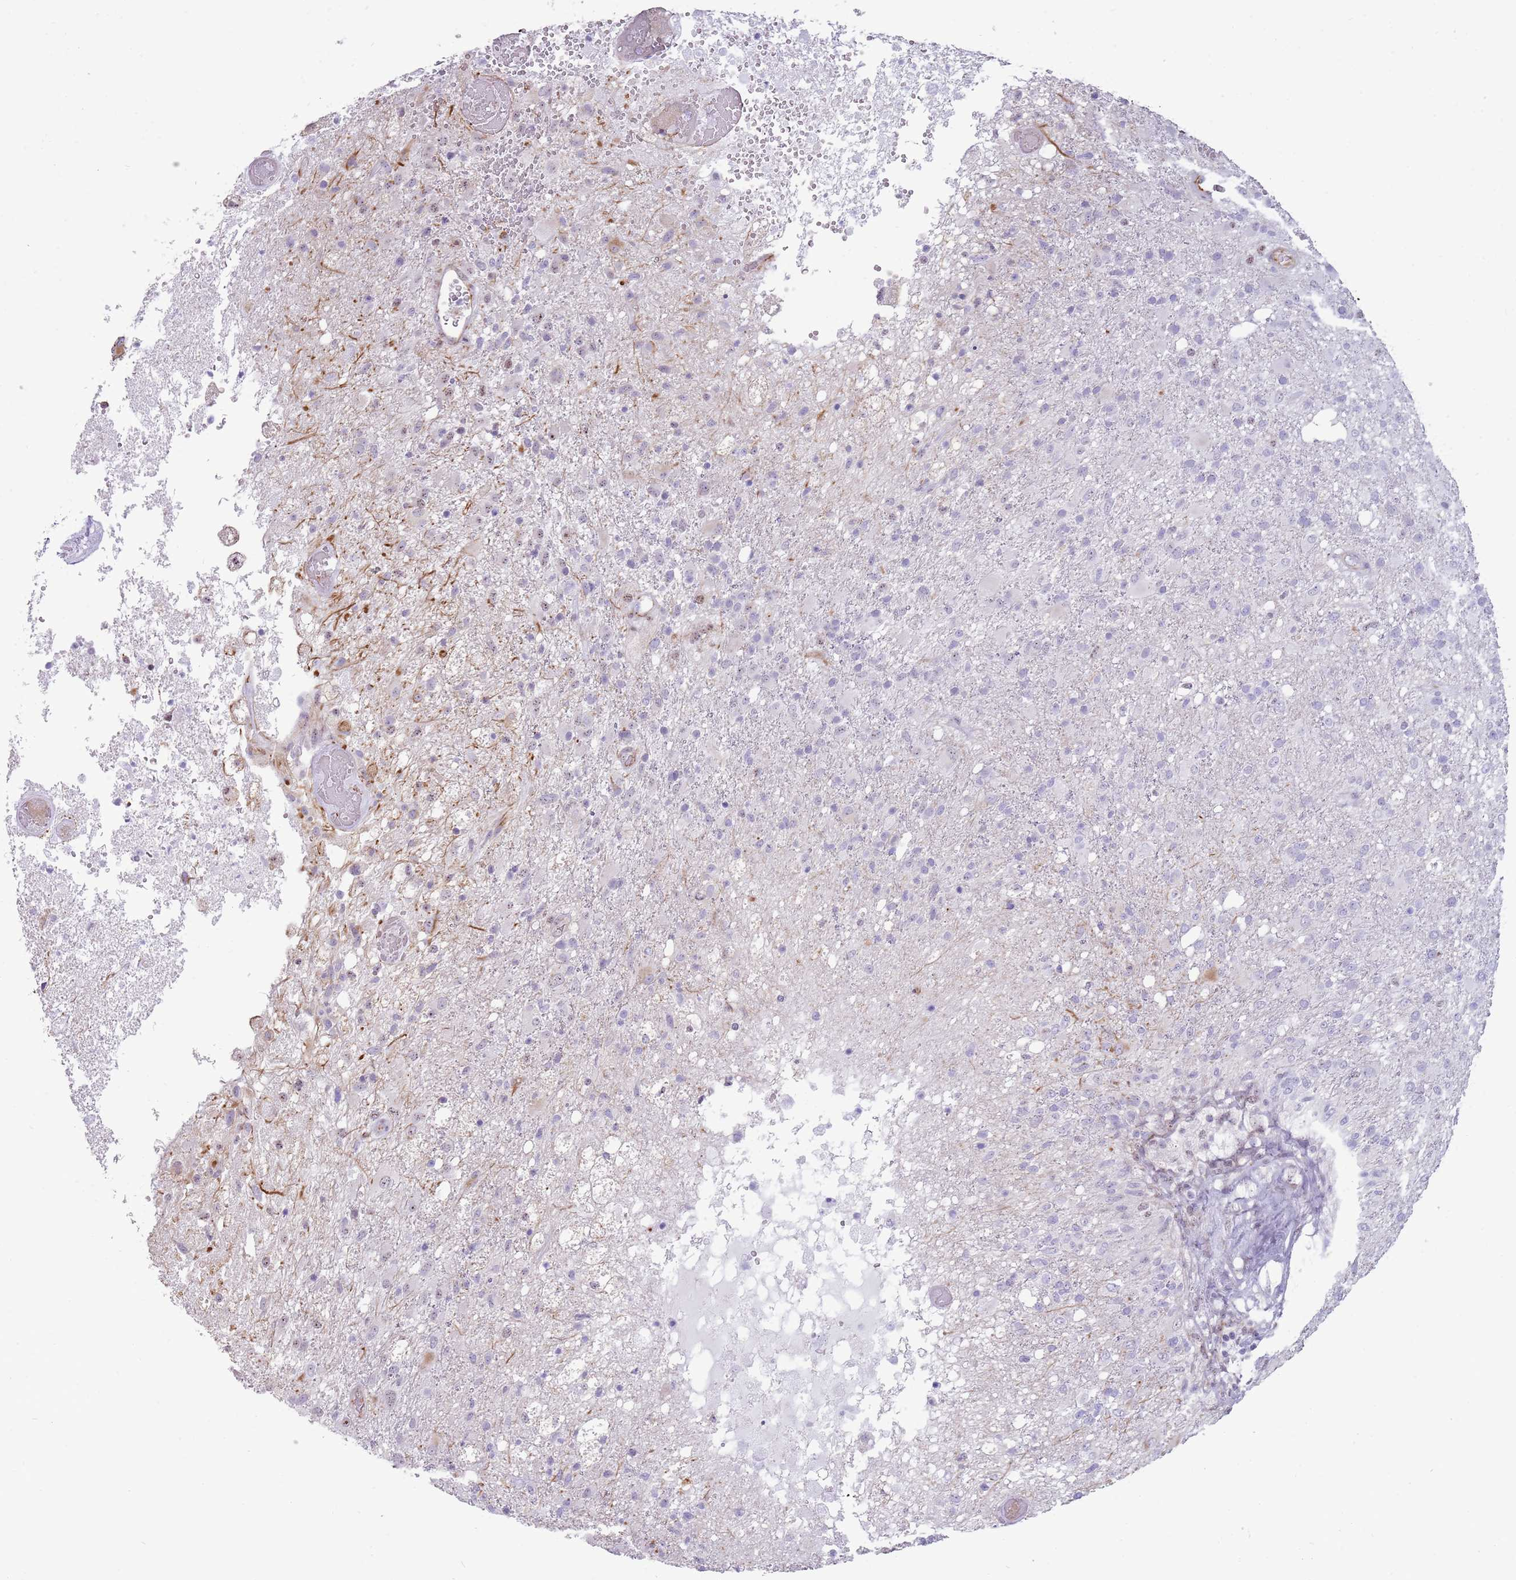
{"staining": {"intensity": "negative", "quantity": "none", "location": "none"}, "tissue": "glioma", "cell_type": "Tumor cells", "image_type": "cancer", "snomed": [{"axis": "morphology", "description": "Glioma, malignant, High grade"}, {"axis": "topography", "description": "Brain"}], "caption": "Human malignant glioma (high-grade) stained for a protein using immunohistochemistry (IHC) reveals no positivity in tumor cells.", "gene": "NBPF3", "patient": {"sex": "female", "age": 74}}